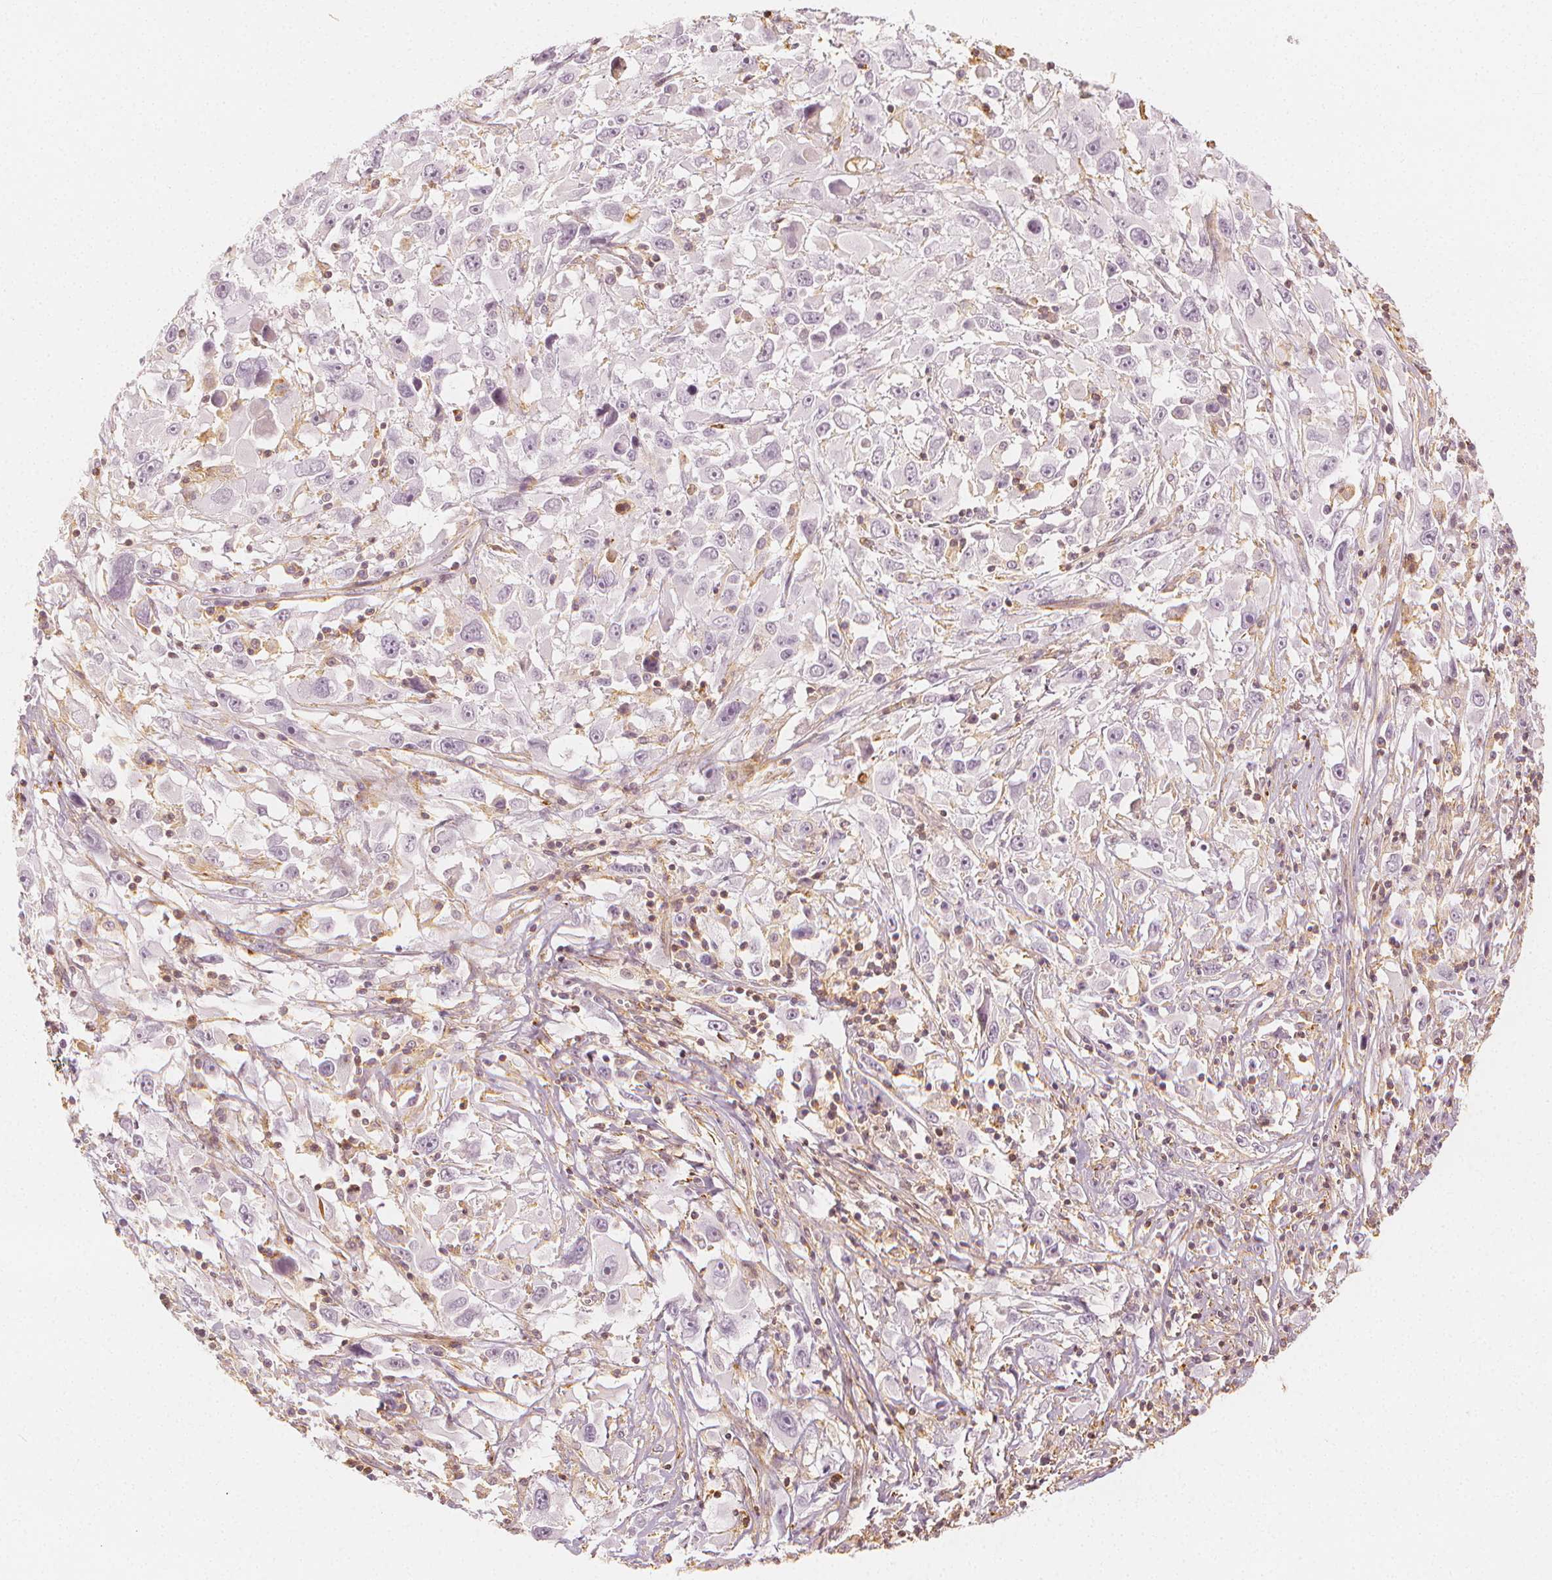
{"staining": {"intensity": "negative", "quantity": "none", "location": "none"}, "tissue": "melanoma", "cell_type": "Tumor cells", "image_type": "cancer", "snomed": [{"axis": "morphology", "description": "Malignant melanoma, Metastatic site"}, {"axis": "topography", "description": "Soft tissue"}], "caption": "An immunohistochemistry (IHC) photomicrograph of melanoma is shown. There is no staining in tumor cells of melanoma.", "gene": "ARHGAP26", "patient": {"sex": "male", "age": 50}}